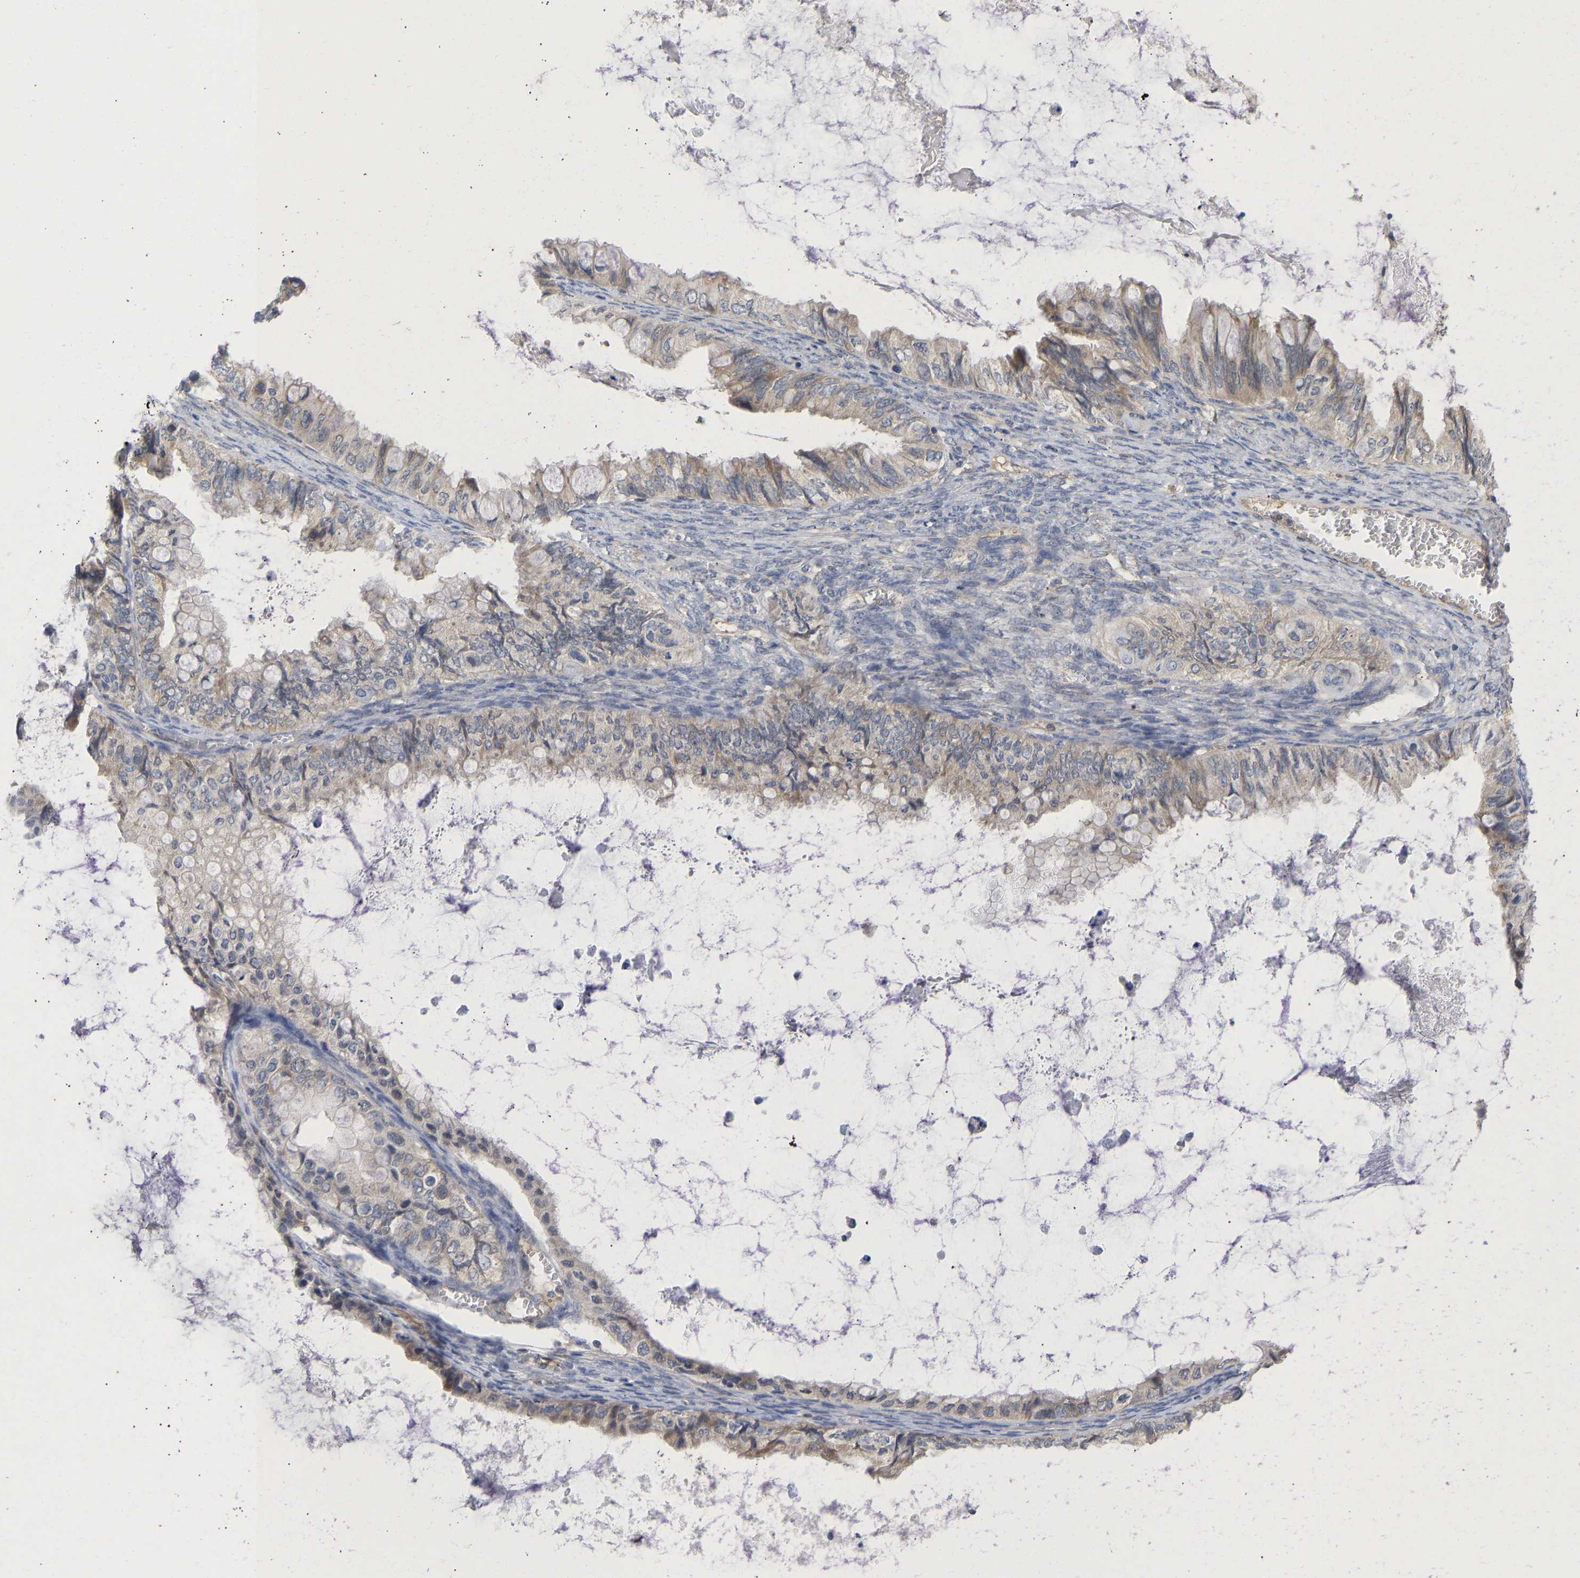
{"staining": {"intensity": "weak", "quantity": ">75%", "location": "cytoplasmic/membranous"}, "tissue": "ovarian cancer", "cell_type": "Tumor cells", "image_type": "cancer", "snomed": [{"axis": "morphology", "description": "Cystadenocarcinoma, mucinous, NOS"}, {"axis": "topography", "description": "Ovary"}], "caption": "Human ovarian cancer (mucinous cystadenocarcinoma) stained with a protein marker demonstrates weak staining in tumor cells.", "gene": "MAP2K3", "patient": {"sex": "female", "age": 80}}